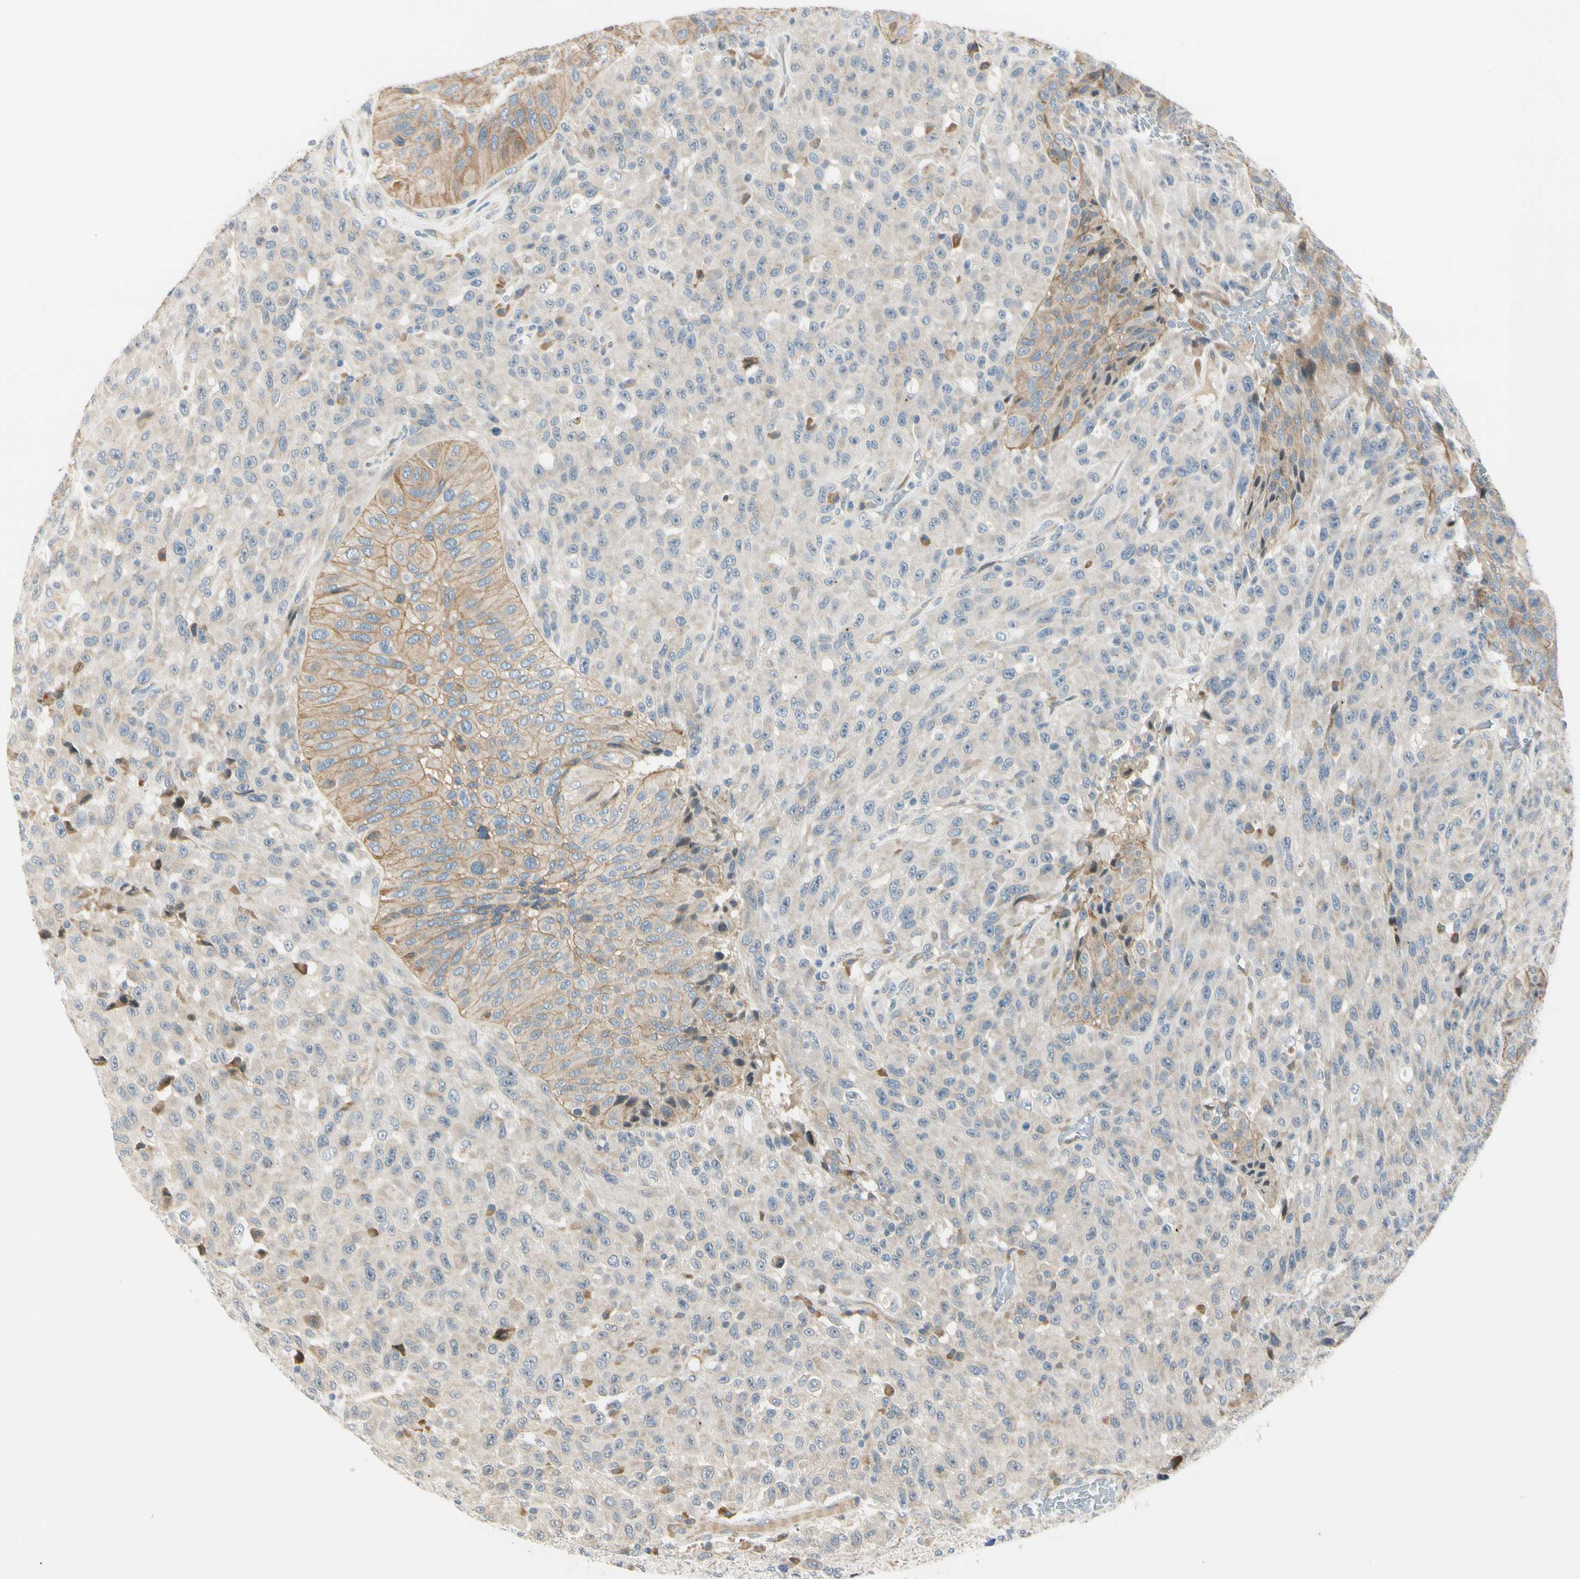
{"staining": {"intensity": "moderate", "quantity": "<25%", "location": "cytoplasmic/membranous"}, "tissue": "urothelial cancer", "cell_type": "Tumor cells", "image_type": "cancer", "snomed": [{"axis": "morphology", "description": "Urothelial carcinoma, High grade"}, {"axis": "topography", "description": "Urinary bladder"}], "caption": "Immunohistochemistry (IHC) photomicrograph of human urothelial carcinoma (high-grade) stained for a protein (brown), which shows low levels of moderate cytoplasmic/membranous expression in about <25% of tumor cells.", "gene": "NPDC1", "patient": {"sex": "male", "age": 66}}